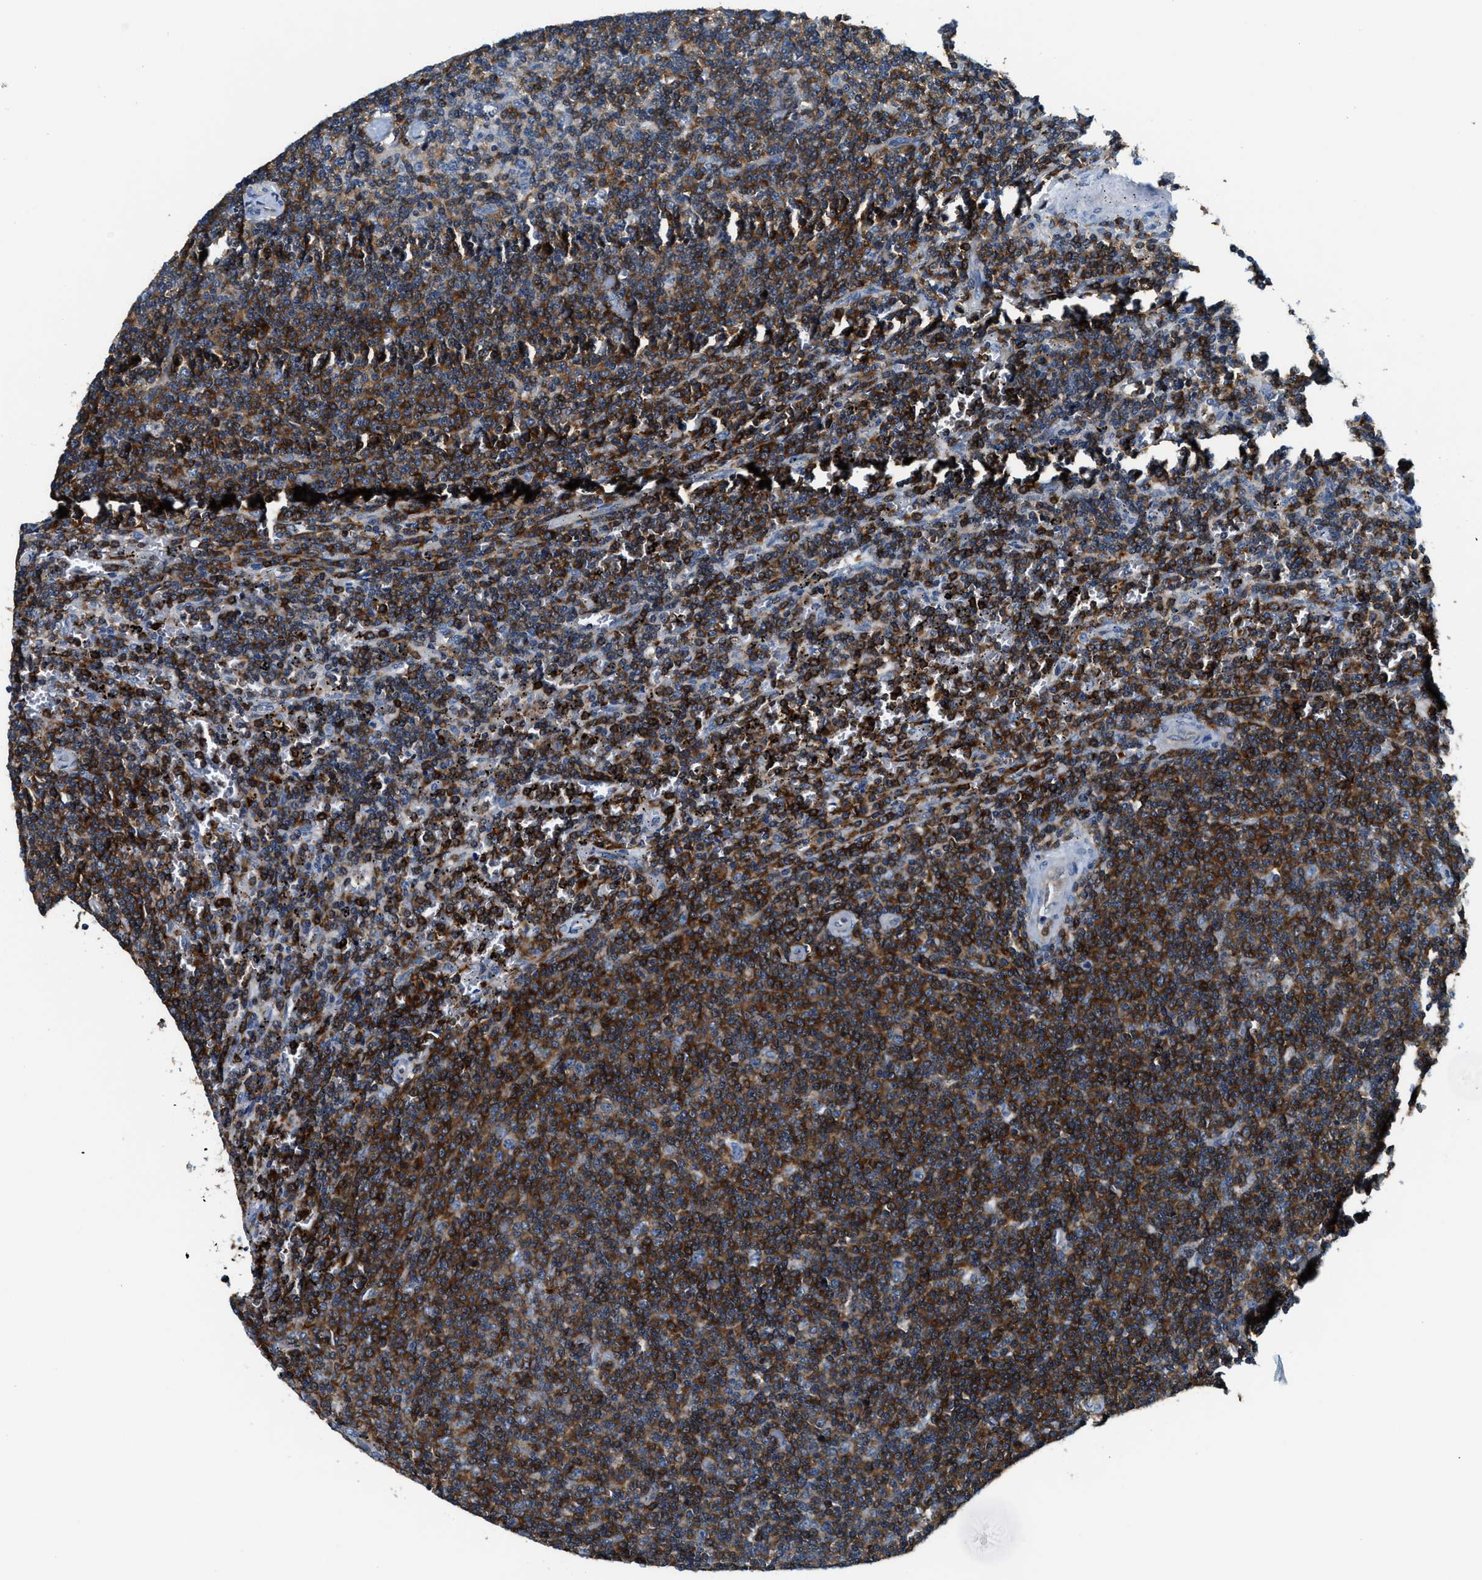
{"staining": {"intensity": "strong", "quantity": "25%-75%", "location": "cytoplasmic/membranous"}, "tissue": "lymphoma", "cell_type": "Tumor cells", "image_type": "cancer", "snomed": [{"axis": "morphology", "description": "Malignant lymphoma, non-Hodgkin's type, Low grade"}, {"axis": "topography", "description": "Spleen"}], "caption": "The histopathology image reveals immunohistochemical staining of malignant lymphoma, non-Hodgkin's type (low-grade). There is strong cytoplasmic/membranous expression is present in about 25%-75% of tumor cells.", "gene": "MYO1G", "patient": {"sex": "female", "age": 50}}